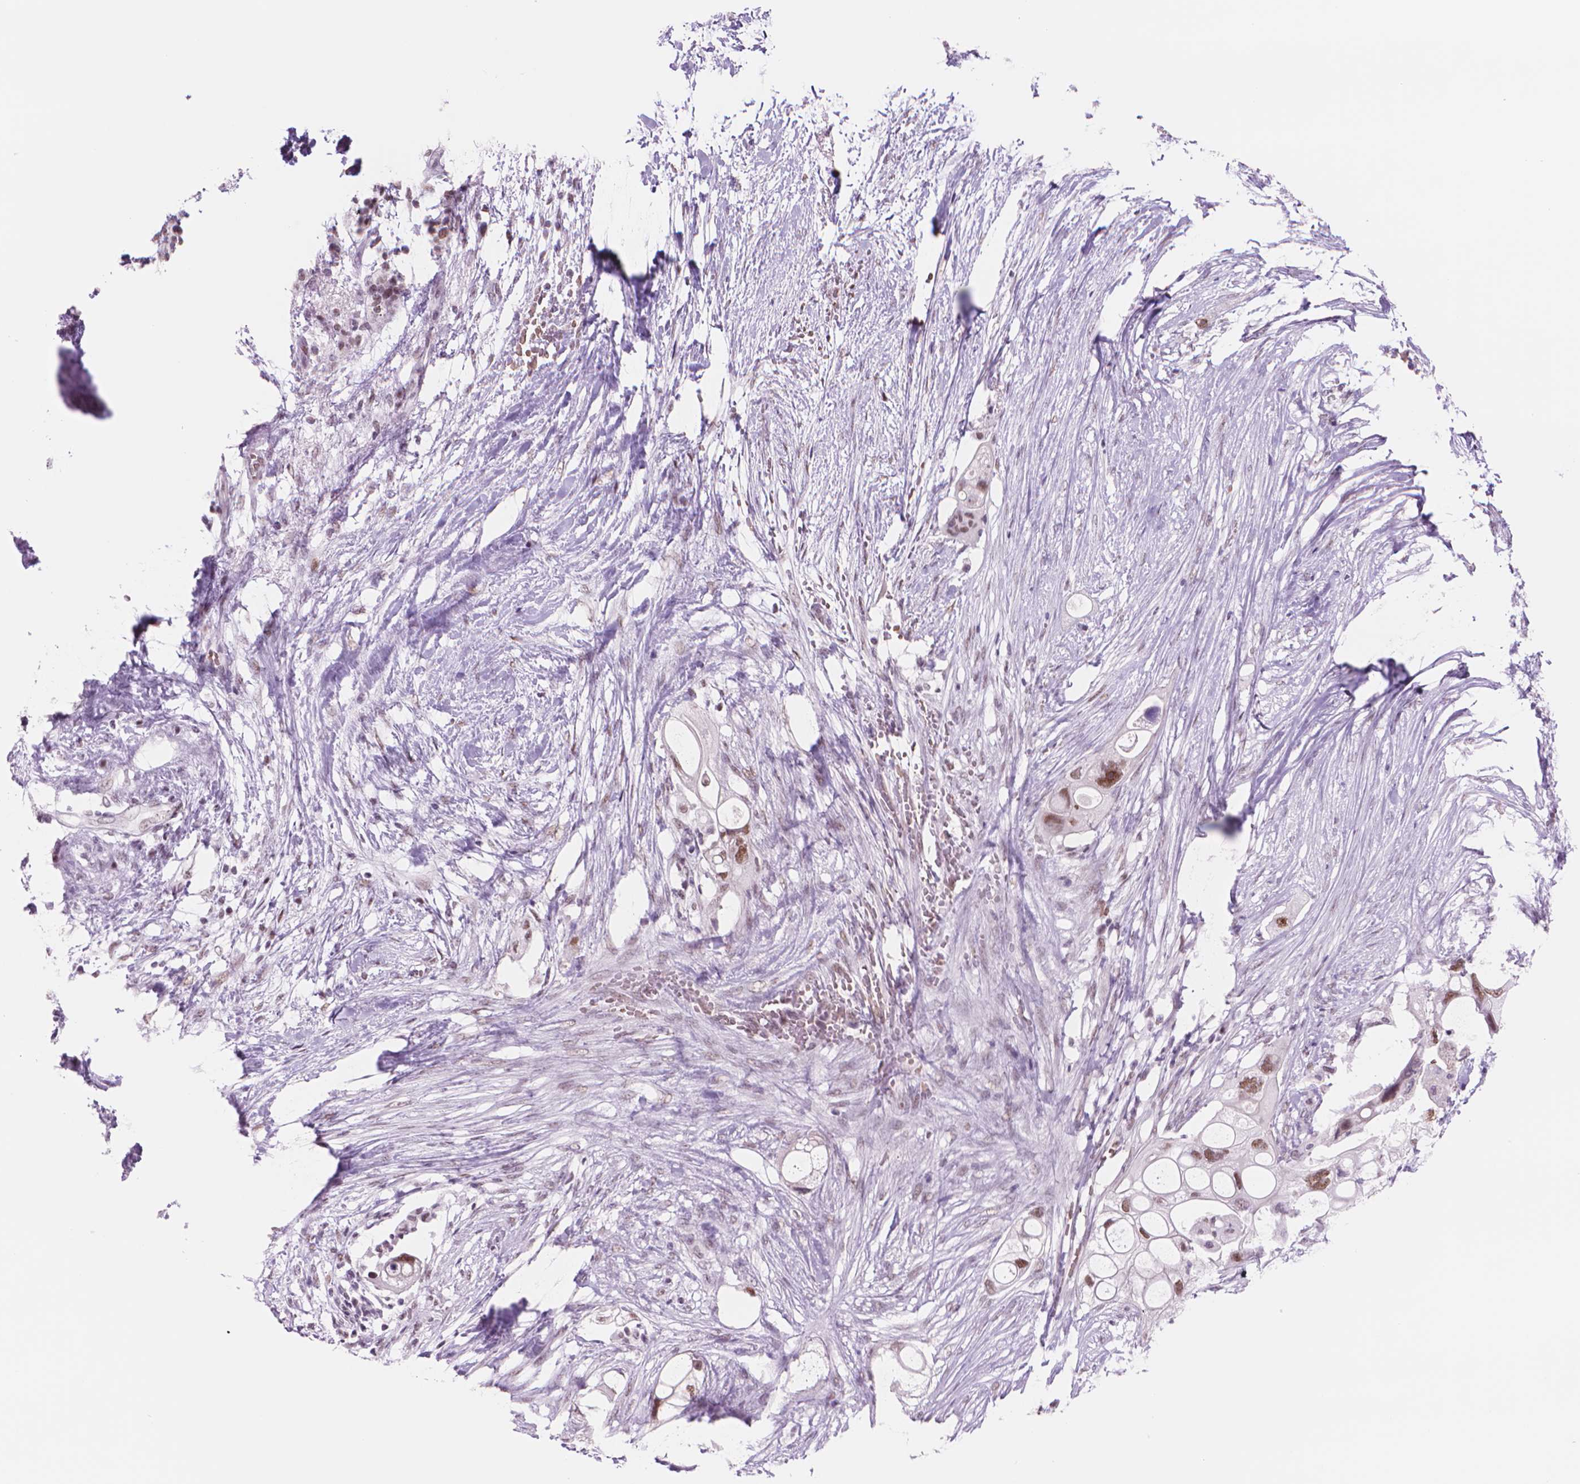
{"staining": {"intensity": "moderate", "quantity": ">75%", "location": "nuclear"}, "tissue": "pancreatic cancer", "cell_type": "Tumor cells", "image_type": "cancer", "snomed": [{"axis": "morphology", "description": "Adenocarcinoma, NOS"}, {"axis": "topography", "description": "Pancreas"}], "caption": "Immunohistochemical staining of pancreatic adenocarcinoma reveals medium levels of moderate nuclear protein staining in approximately >75% of tumor cells. The staining was performed using DAB to visualize the protein expression in brown, while the nuclei were stained in blue with hematoxylin (Magnification: 20x).", "gene": "POLR3D", "patient": {"sex": "female", "age": 72}}